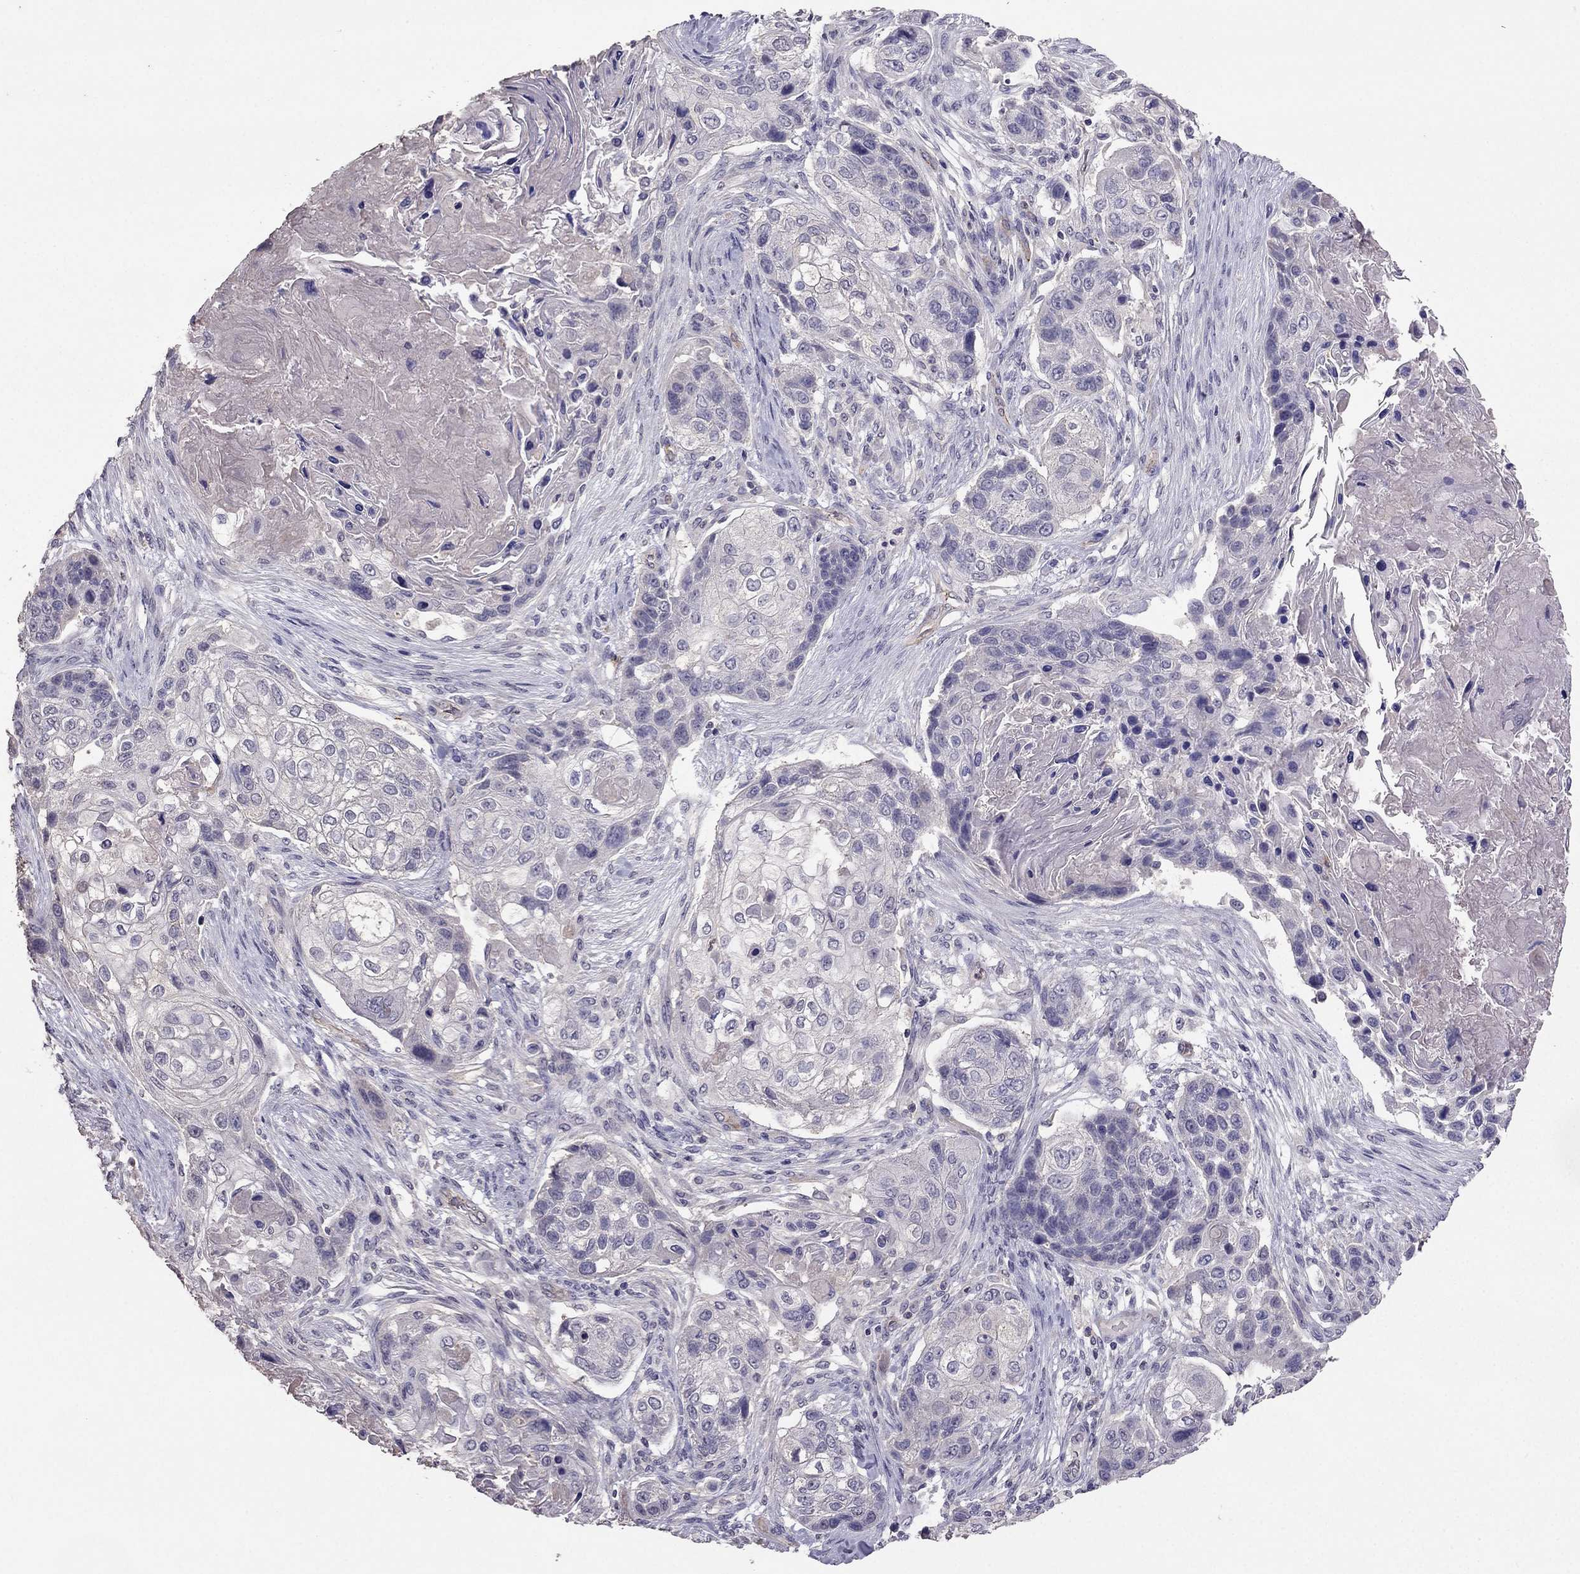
{"staining": {"intensity": "negative", "quantity": "none", "location": "none"}, "tissue": "lung cancer", "cell_type": "Tumor cells", "image_type": "cancer", "snomed": [{"axis": "morphology", "description": "Squamous cell carcinoma, NOS"}, {"axis": "topography", "description": "Lung"}], "caption": "Tumor cells are negative for protein expression in human squamous cell carcinoma (lung).", "gene": "RFLNB", "patient": {"sex": "male", "age": 69}}